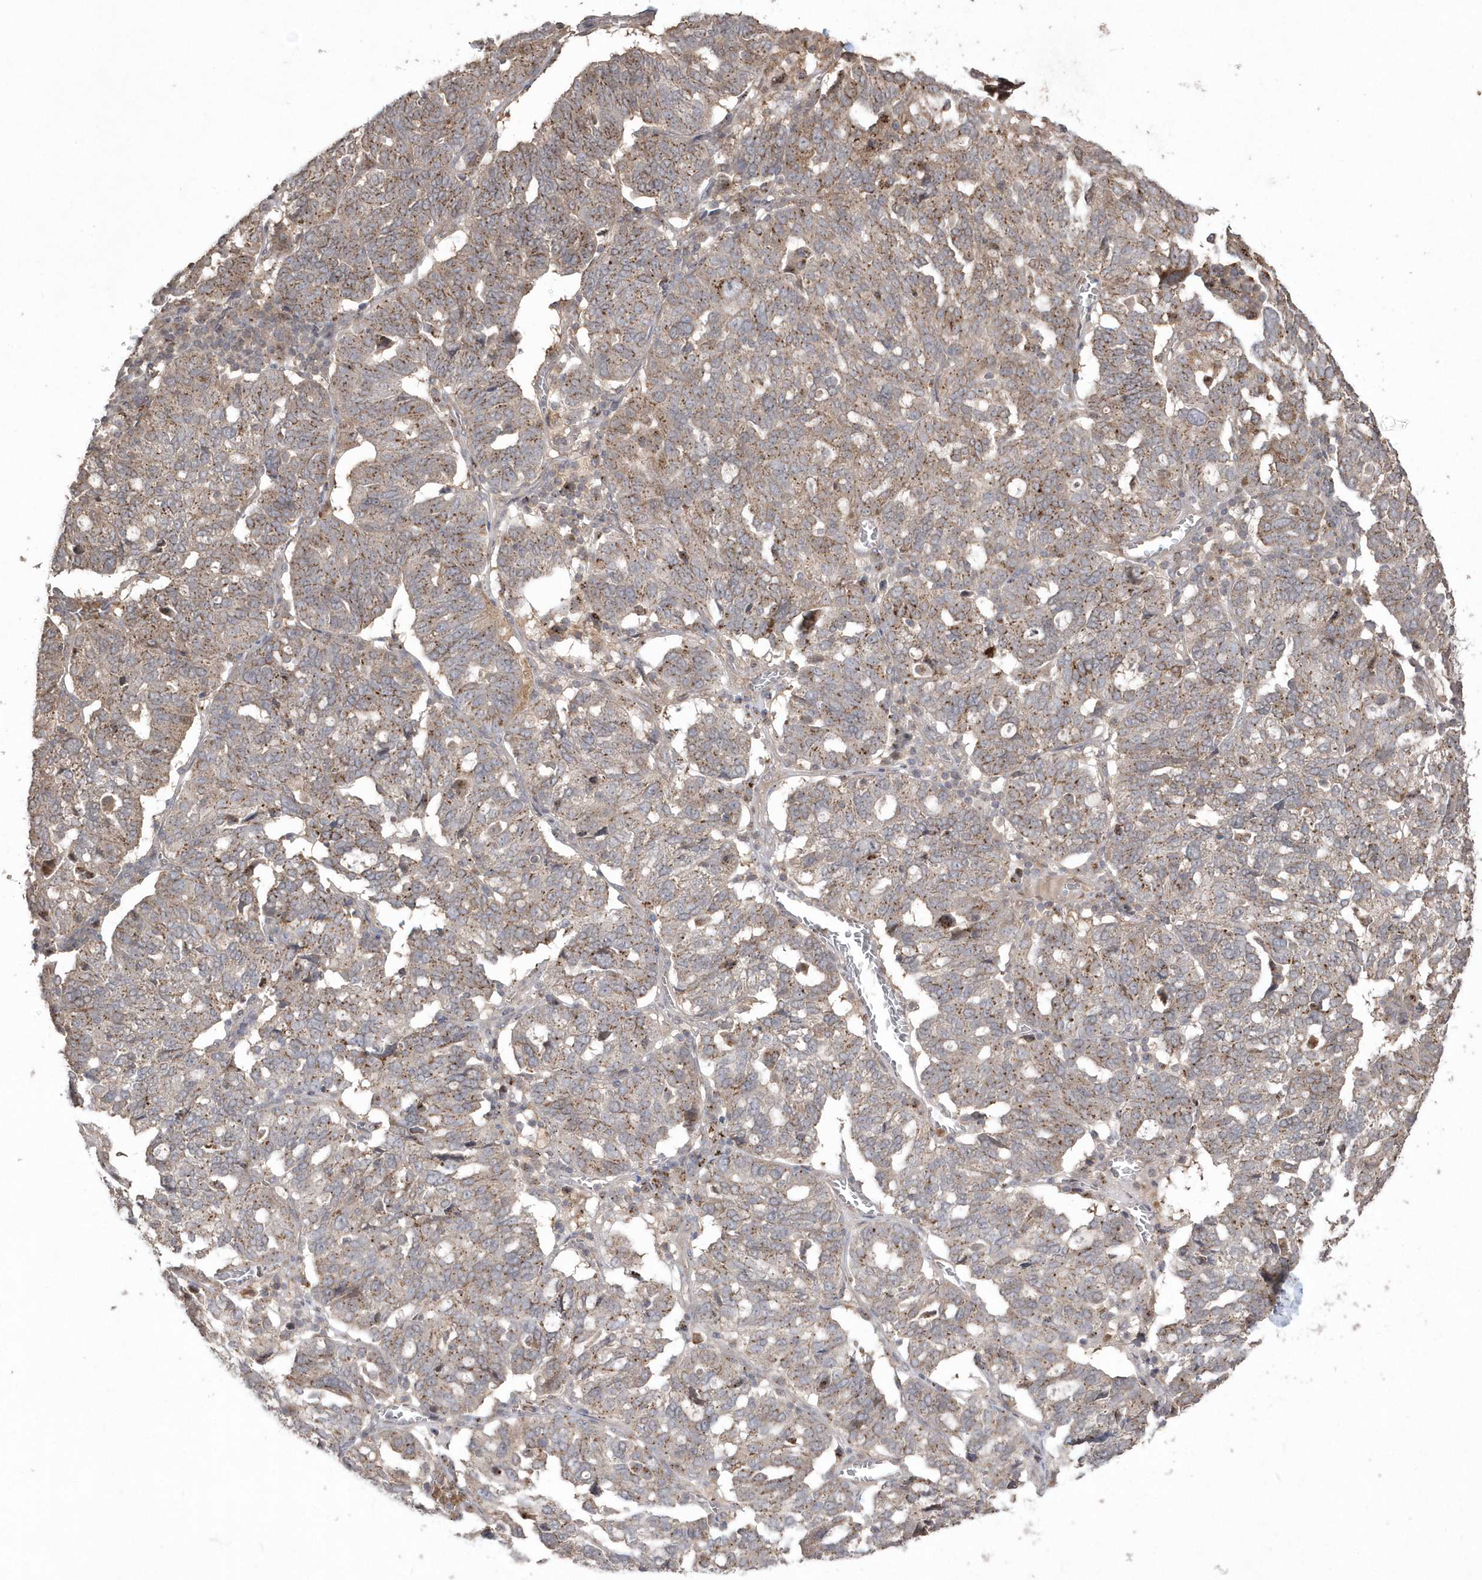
{"staining": {"intensity": "moderate", "quantity": ">75%", "location": "cytoplasmic/membranous"}, "tissue": "ovarian cancer", "cell_type": "Tumor cells", "image_type": "cancer", "snomed": [{"axis": "morphology", "description": "Cystadenocarcinoma, serous, NOS"}, {"axis": "topography", "description": "Ovary"}], "caption": "A micrograph of human ovarian cancer (serous cystadenocarcinoma) stained for a protein demonstrates moderate cytoplasmic/membranous brown staining in tumor cells.", "gene": "GEMIN6", "patient": {"sex": "female", "age": 59}}